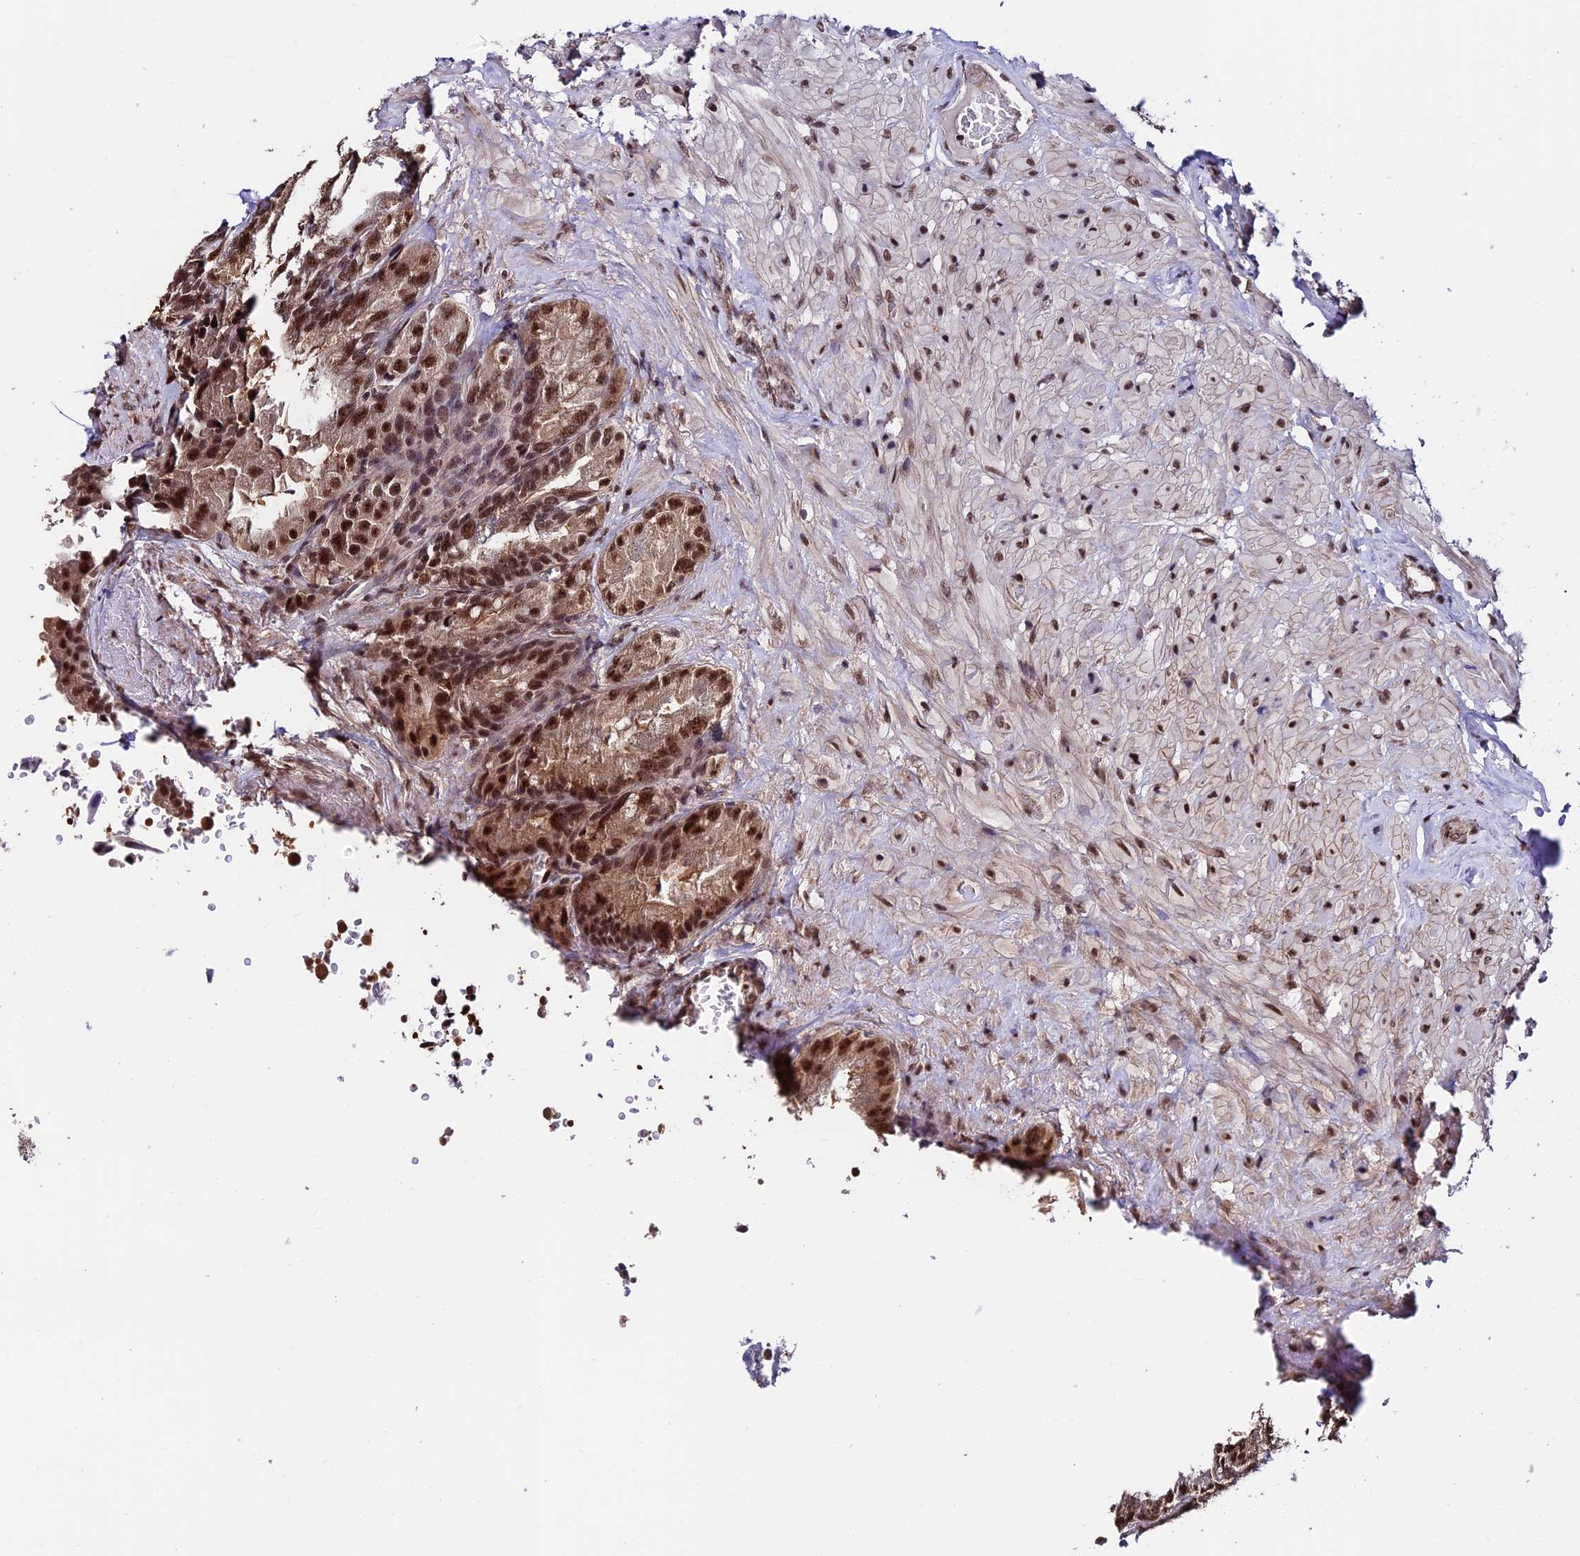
{"staining": {"intensity": "strong", "quantity": ">75%", "location": "cytoplasmic/membranous,nuclear"}, "tissue": "seminal vesicle", "cell_type": "Glandular cells", "image_type": "normal", "snomed": [{"axis": "morphology", "description": "Normal tissue, NOS"}, {"axis": "topography", "description": "Seminal veicle"}, {"axis": "topography", "description": "Peripheral nerve tissue"}], "caption": "Protein staining reveals strong cytoplasmic/membranous,nuclear expression in approximately >75% of glandular cells in normal seminal vesicle.", "gene": "RBM42", "patient": {"sex": "male", "age": 63}}